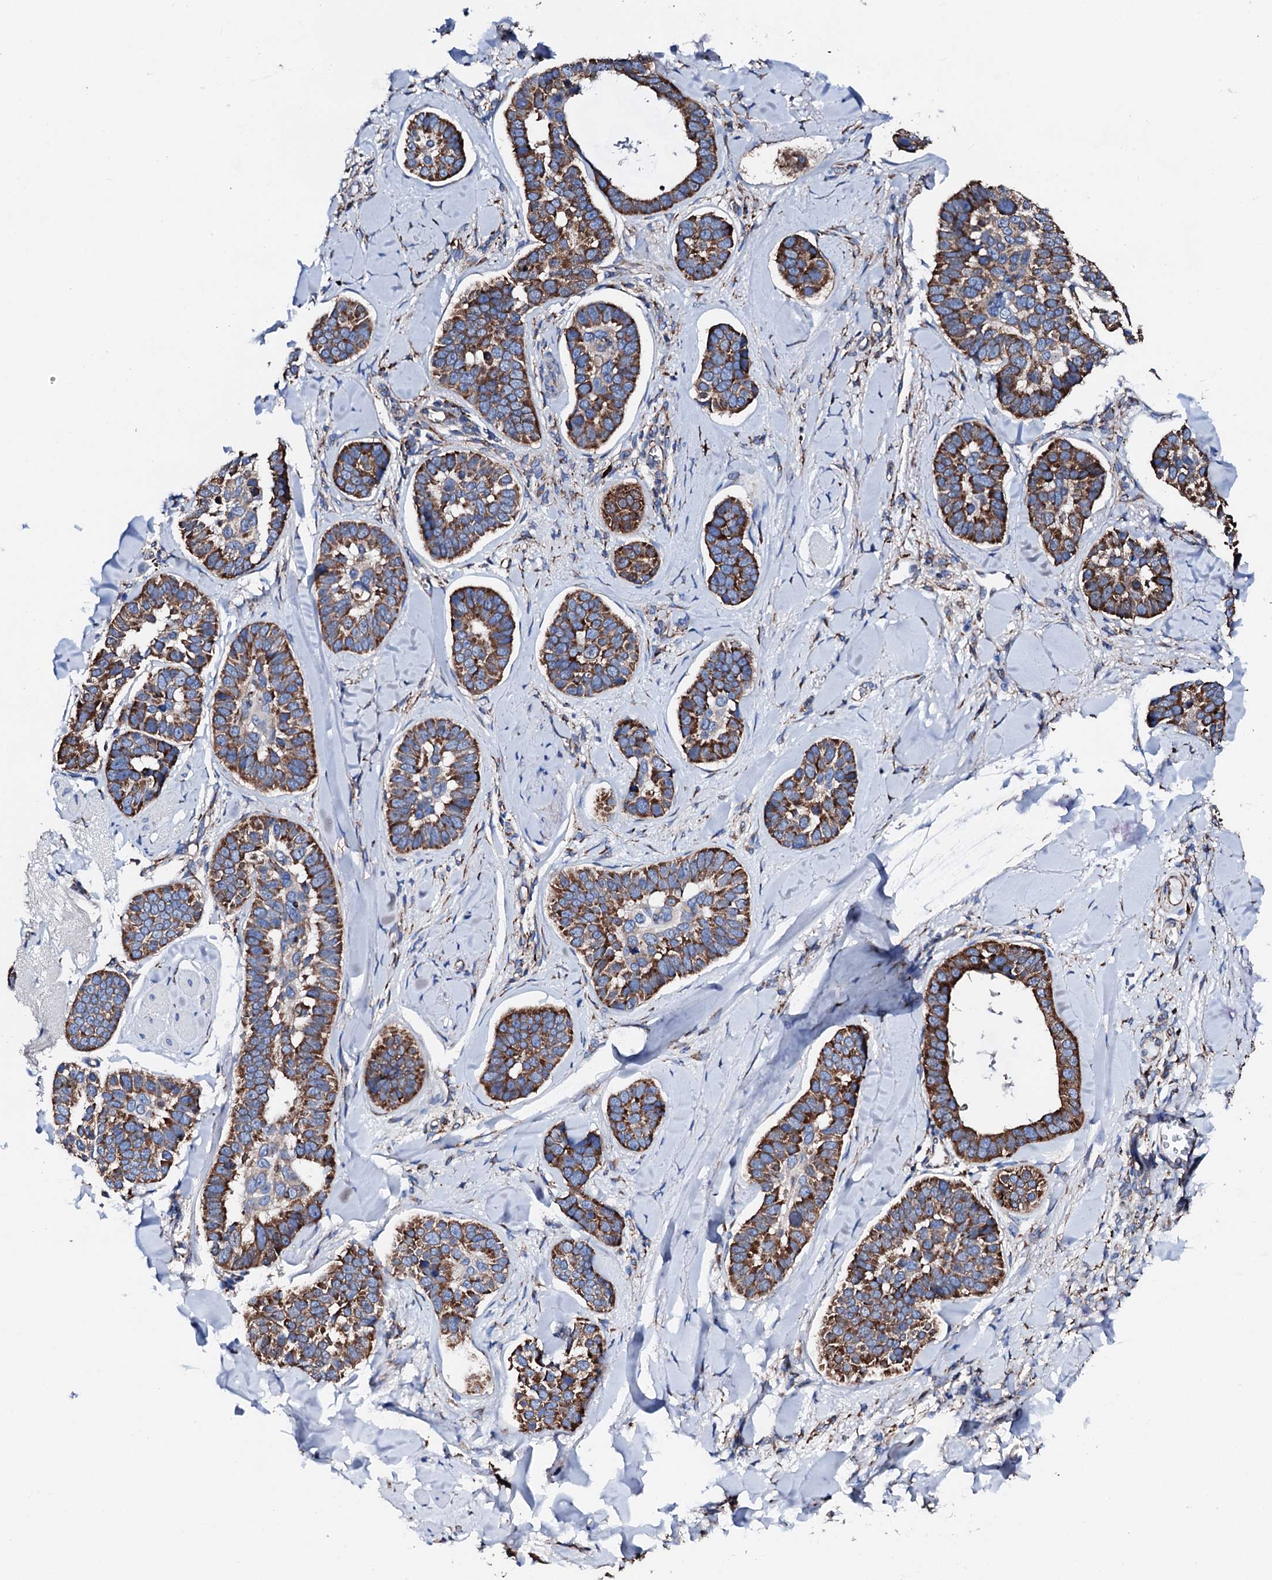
{"staining": {"intensity": "strong", "quantity": ">75%", "location": "cytoplasmic/membranous"}, "tissue": "skin cancer", "cell_type": "Tumor cells", "image_type": "cancer", "snomed": [{"axis": "morphology", "description": "Basal cell carcinoma"}, {"axis": "topography", "description": "Skin"}], "caption": "A micrograph showing strong cytoplasmic/membranous staining in approximately >75% of tumor cells in basal cell carcinoma (skin), as visualized by brown immunohistochemical staining.", "gene": "AMDHD1", "patient": {"sex": "male", "age": 62}}